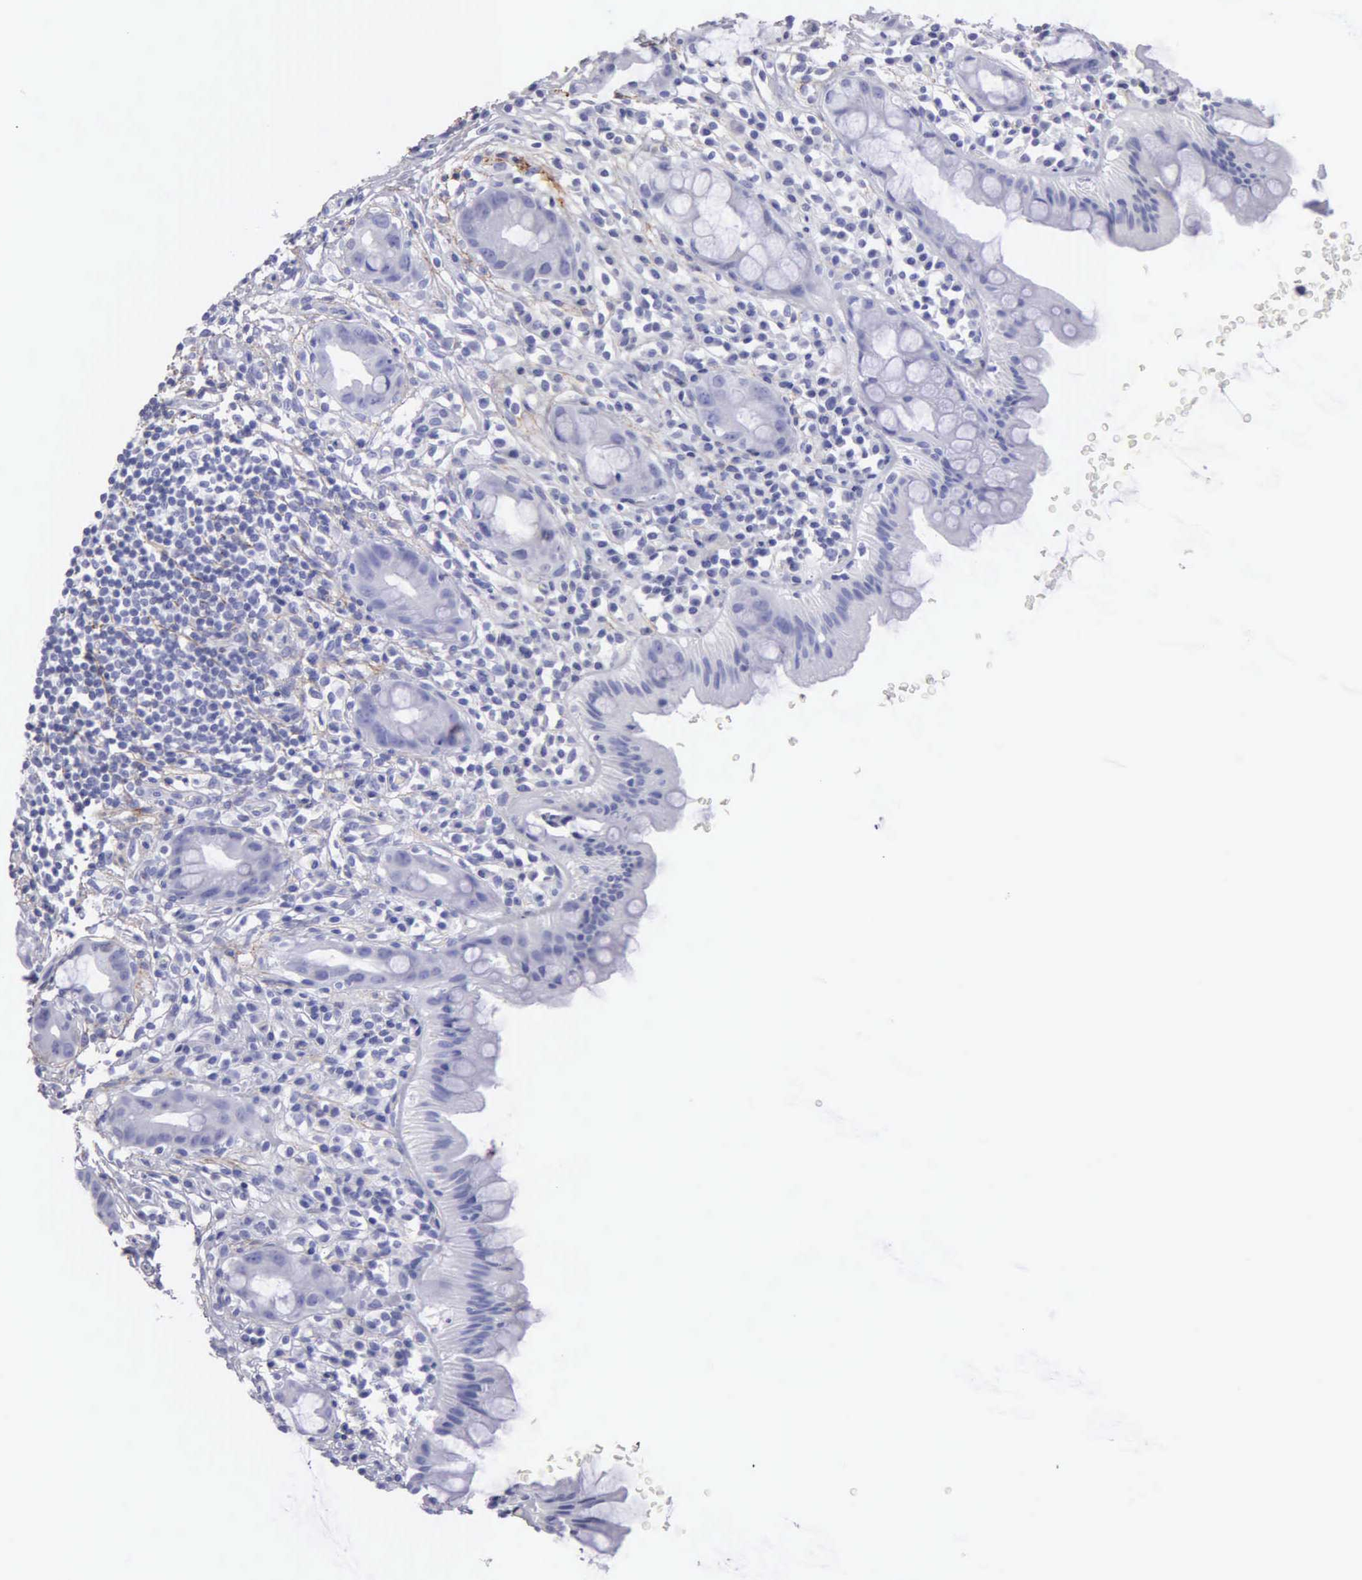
{"staining": {"intensity": "negative", "quantity": "none", "location": "none"}, "tissue": "rectum", "cell_type": "Glandular cells", "image_type": "normal", "snomed": [{"axis": "morphology", "description": "Normal tissue, NOS"}, {"axis": "topography", "description": "Rectum"}], "caption": "DAB (3,3'-diaminobenzidine) immunohistochemical staining of unremarkable human rectum displays no significant expression in glandular cells.", "gene": "FBLN5", "patient": {"sex": "male", "age": 65}}